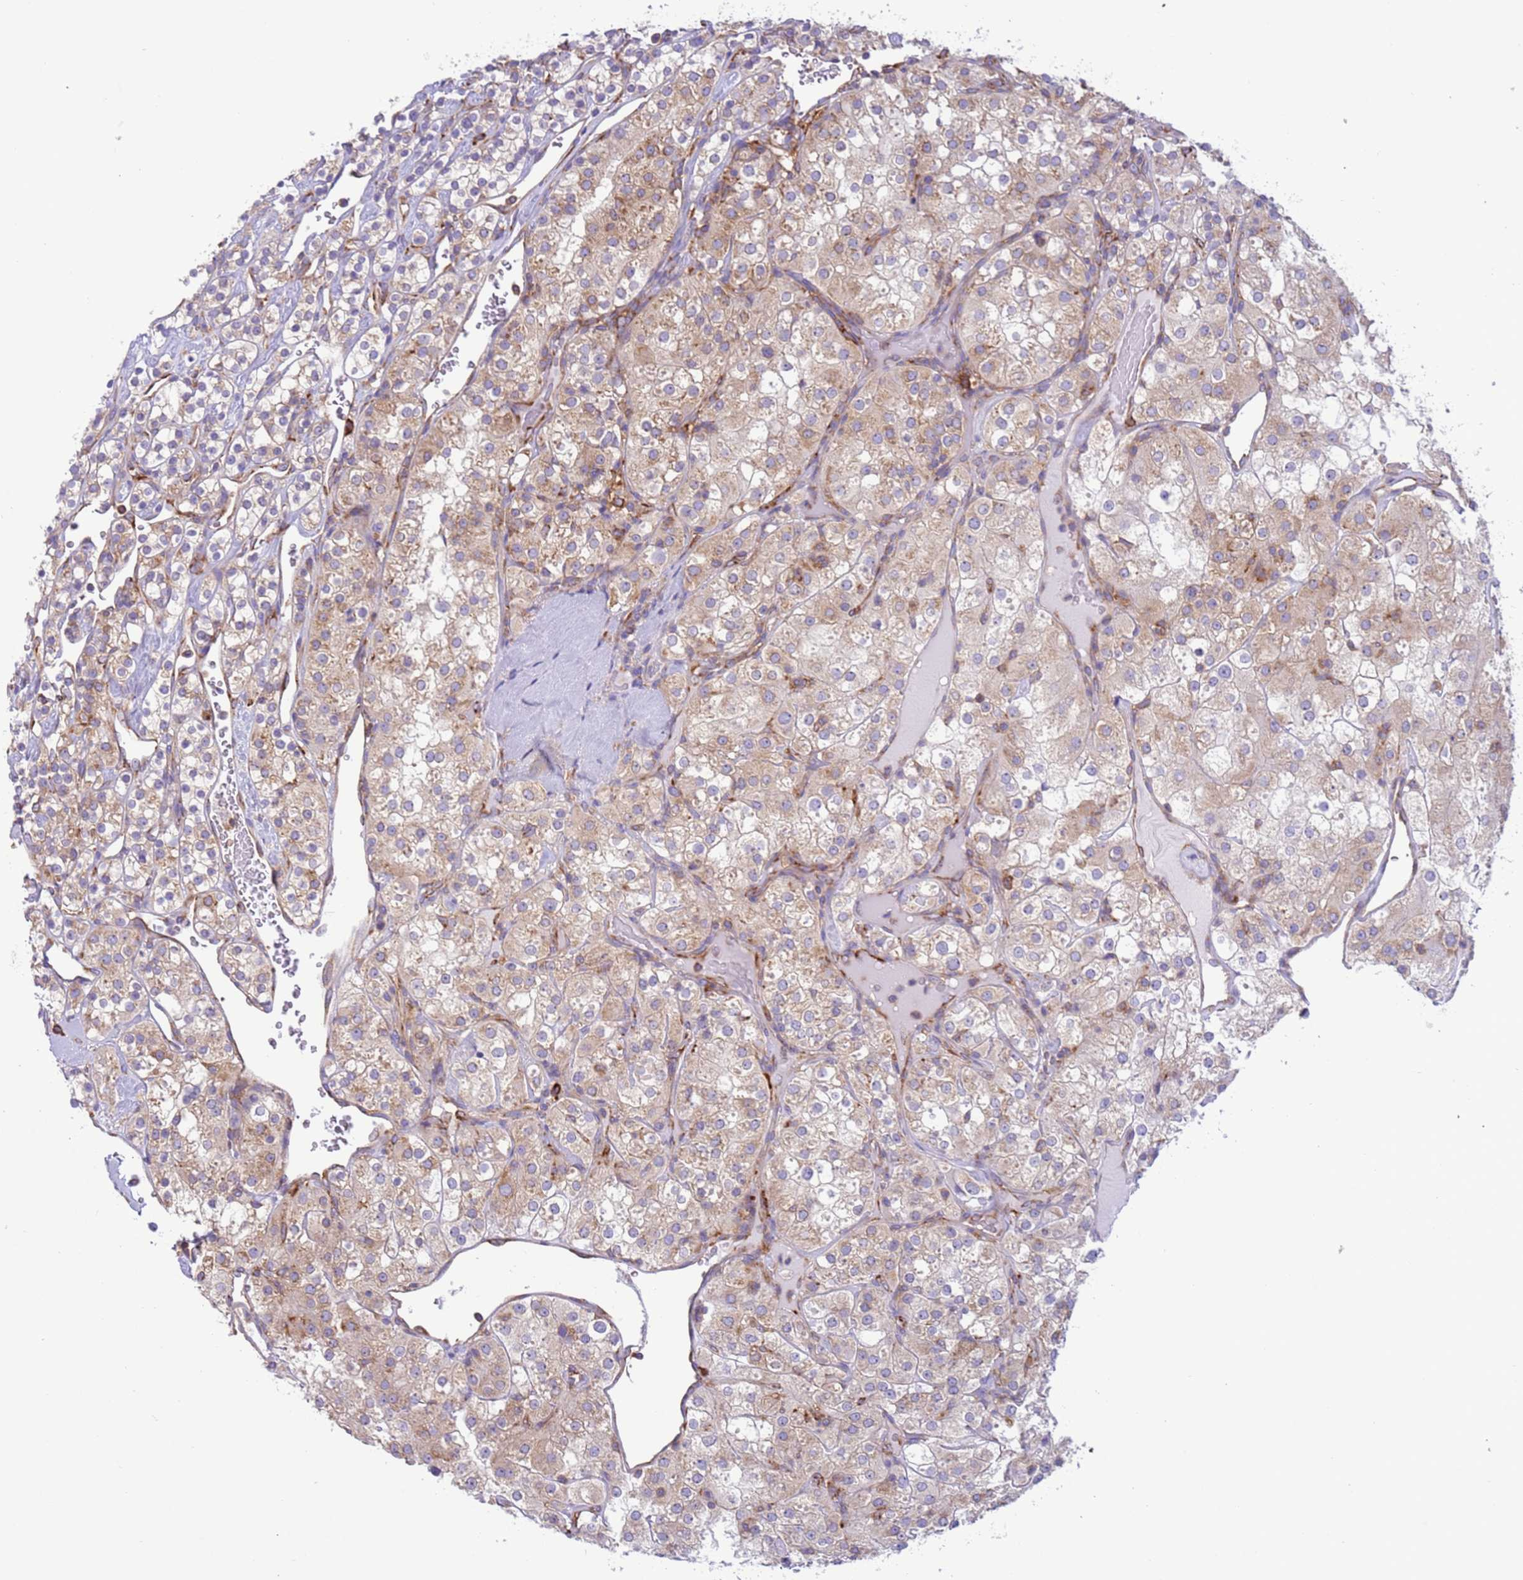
{"staining": {"intensity": "weak", "quantity": "25%-75%", "location": "cytoplasmic/membranous"}, "tissue": "renal cancer", "cell_type": "Tumor cells", "image_type": "cancer", "snomed": [{"axis": "morphology", "description": "Adenocarcinoma, NOS"}, {"axis": "topography", "description": "Kidney"}], "caption": "Immunohistochemistry staining of renal cancer, which exhibits low levels of weak cytoplasmic/membranous positivity in approximately 25%-75% of tumor cells indicating weak cytoplasmic/membranous protein staining. The staining was performed using DAB (brown) for protein detection and nuclei were counterstained in hematoxylin (blue).", "gene": "VARS1", "patient": {"sex": "male", "age": 77}}